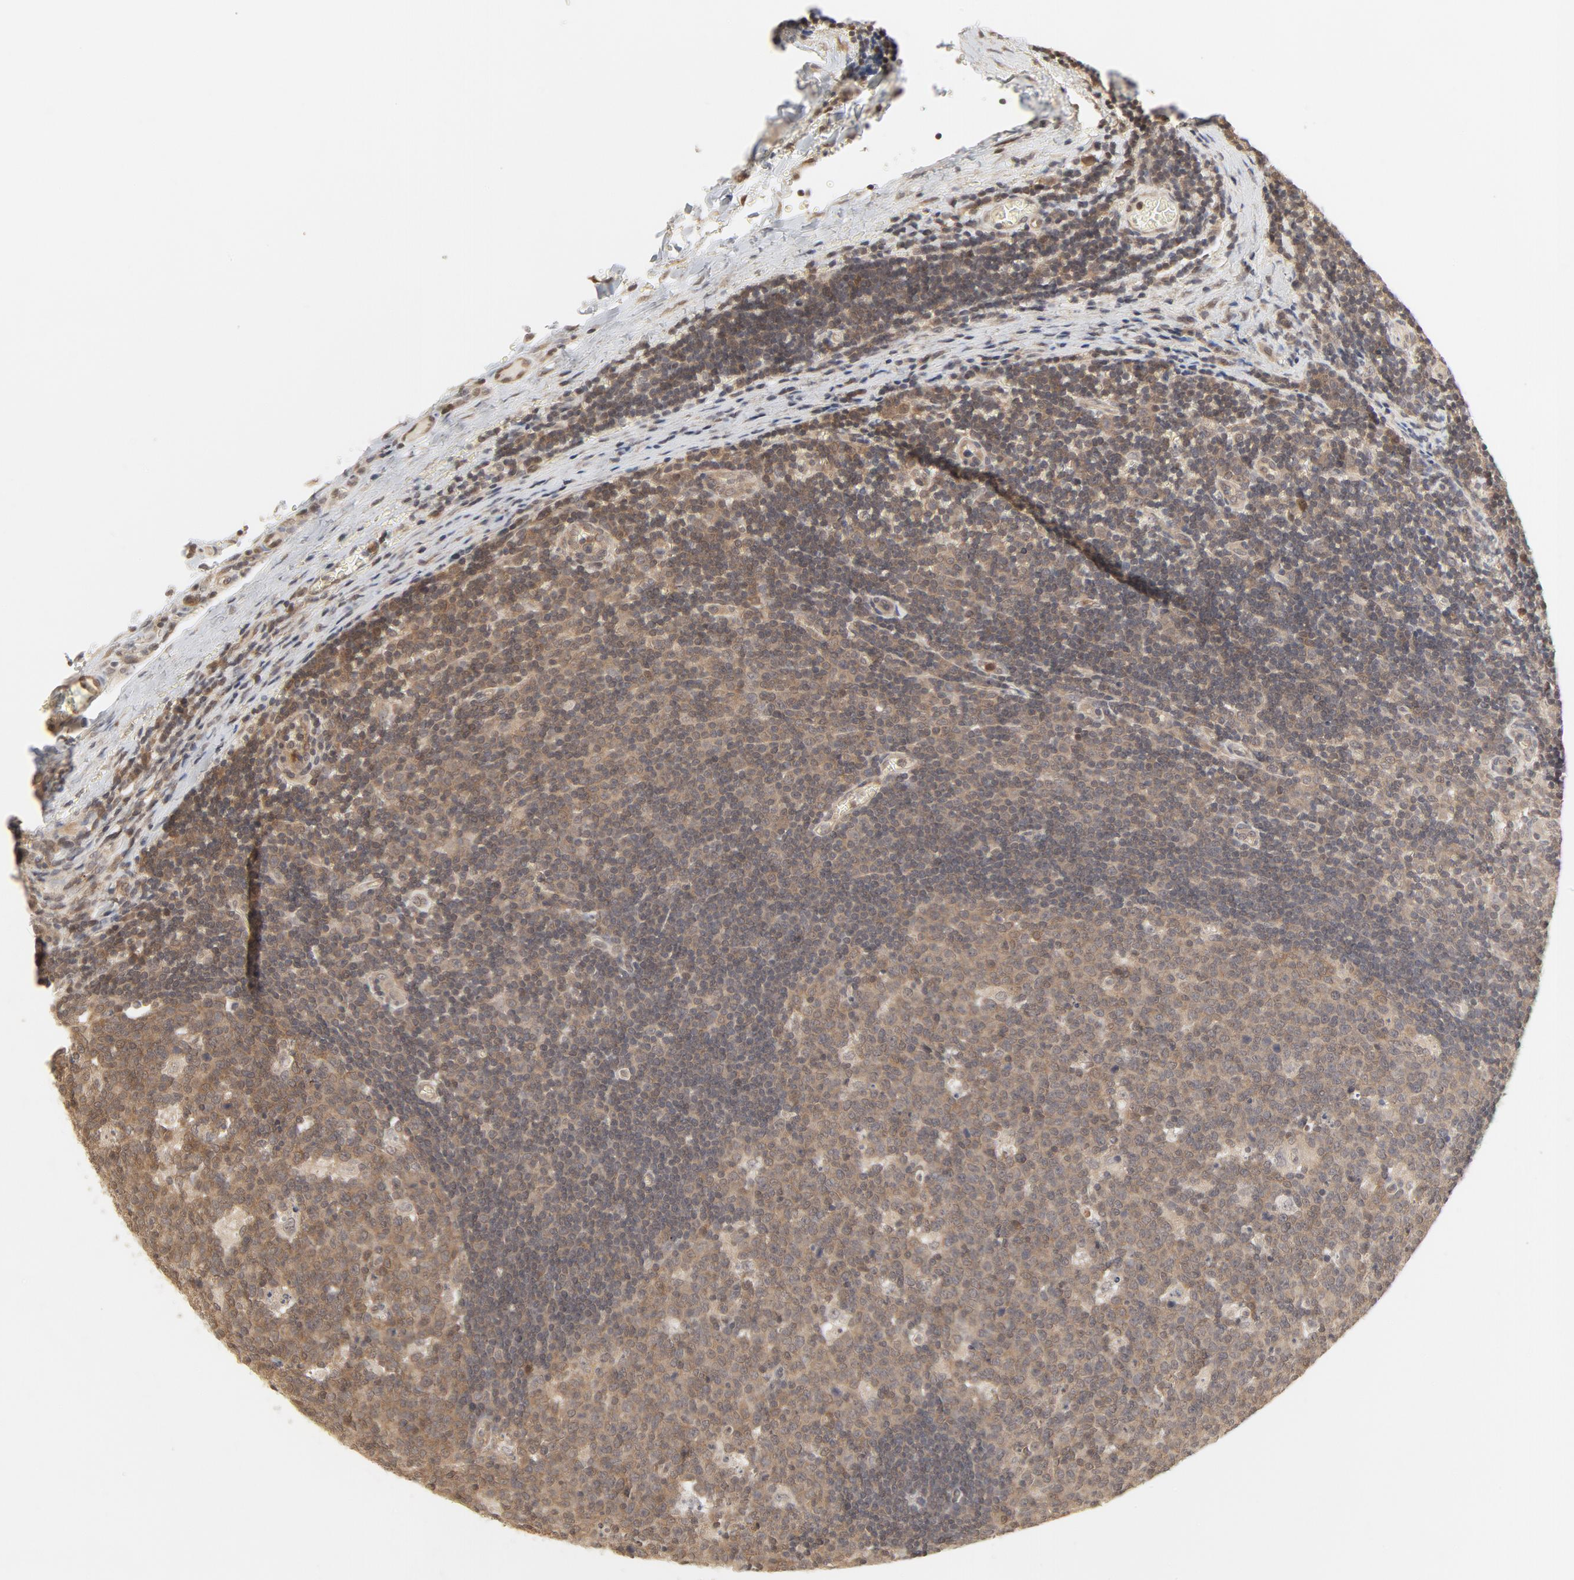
{"staining": {"intensity": "moderate", "quantity": ">75%", "location": "cytoplasmic/membranous,nuclear"}, "tissue": "lymph node", "cell_type": "Germinal center cells", "image_type": "normal", "snomed": [{"axis": "morphology", "description": "Normal tissue, NOS"}, {"axis": "topography", "description": "Lymph node"}, {"axis": "topography", "description": "Salivary gland"}], "caption": "Moderate cytoplasmic/membranous,nuclear protein expression is present in approximately >75% of germinal center cells in lymph node. Nuclei are stained in blue.", "gene": "NEDD8", "patient": {"sex": "male", "age": 8}}